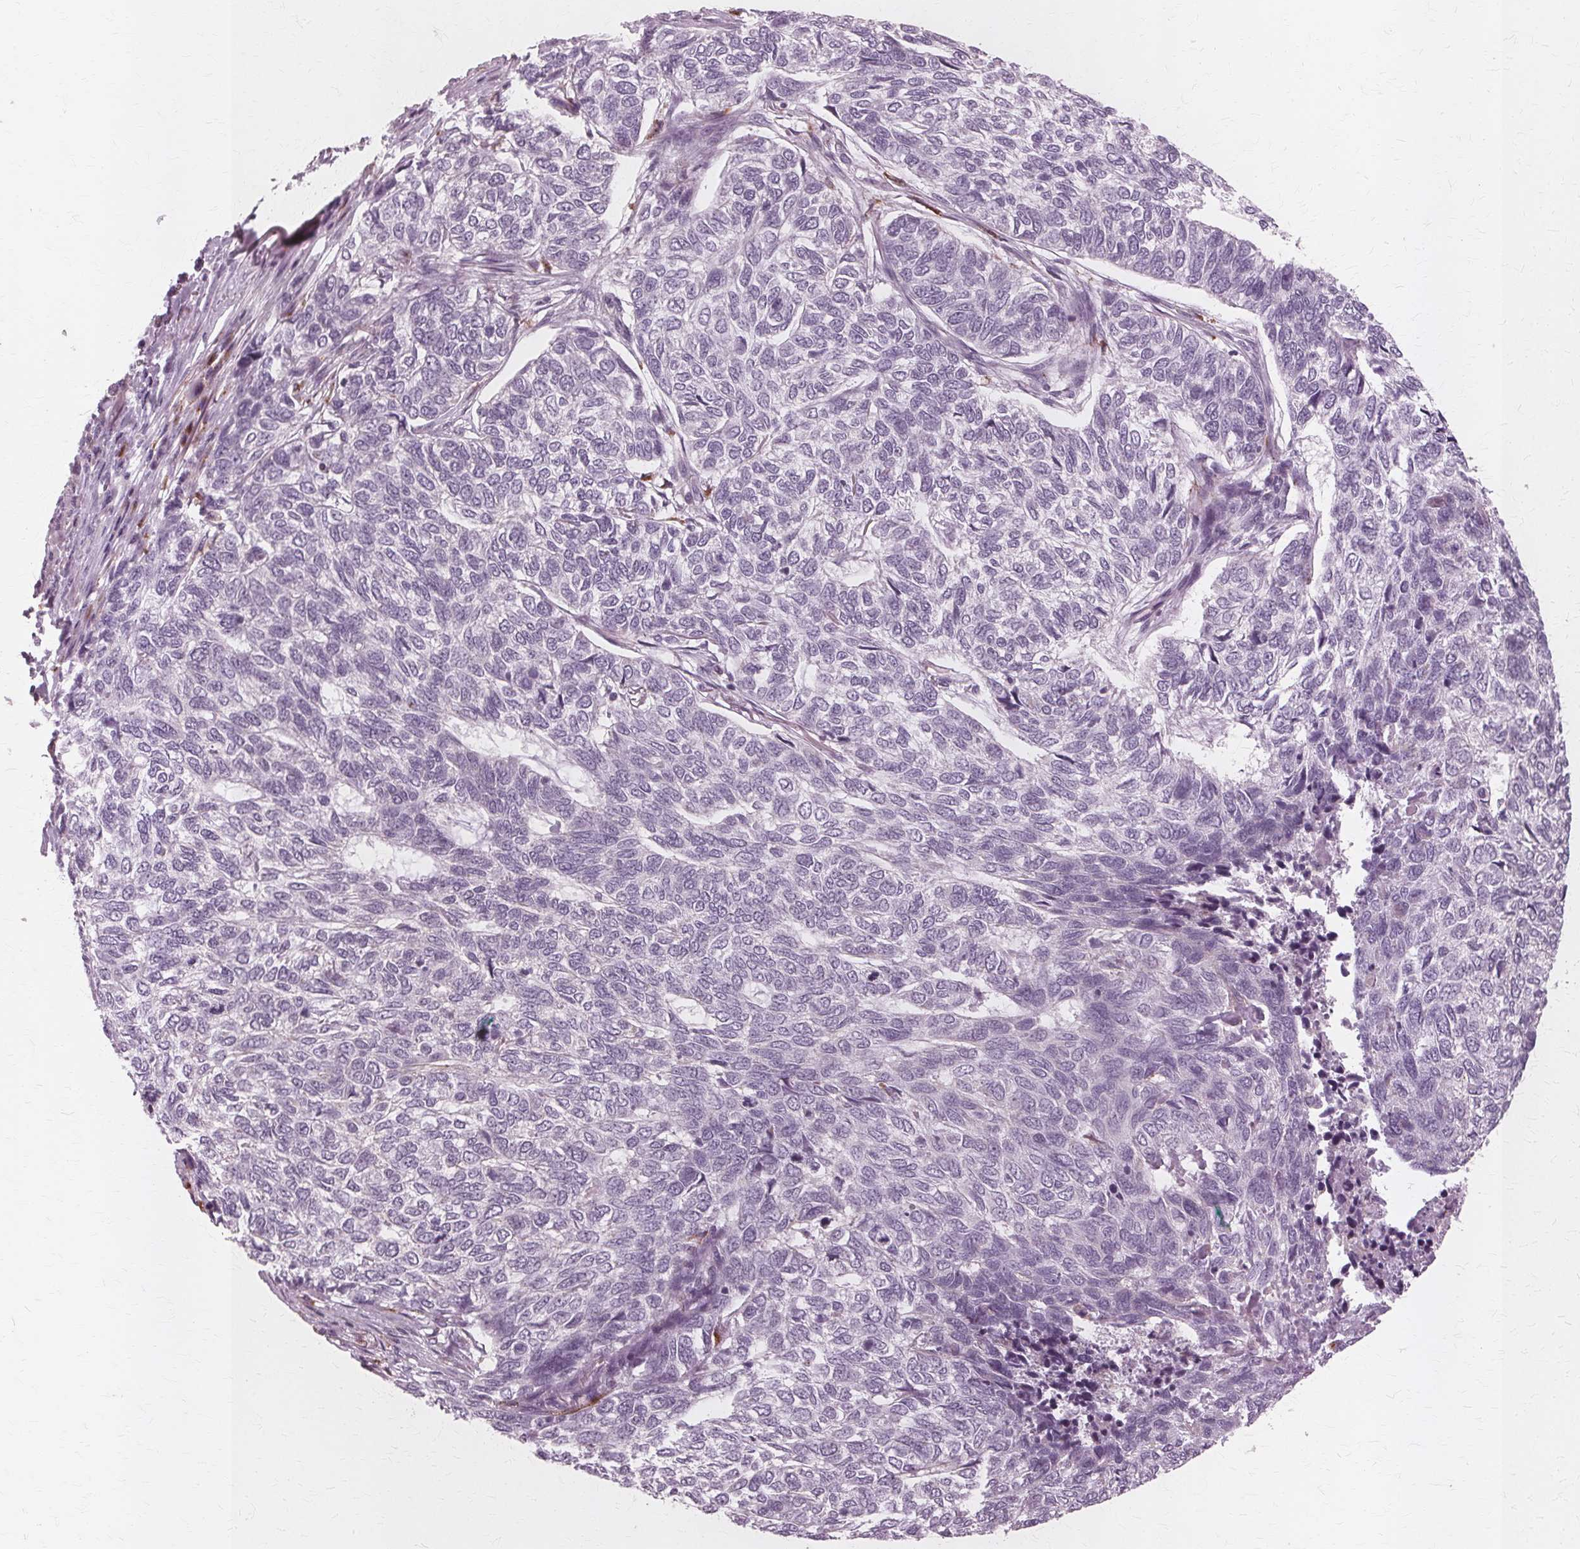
{"staining": {"intensity": "negative", "quantity": "none", "location": "none"}, "tissue": "skin cancer", "cell_type": "Tumor cells", "image_type": "cancer", "snomed": [{"axis": "morphology", "description": "Basal cell carcinoma"}, {"axis": "topography", "description": "Skin"}], "caption": "The immunohistochemistry (IHC) micrograph has no significant positivity in tumor cells of skin cancer tissue.", "gene": "DNASE2", "patient": {"sex": "female", "age": 65}}